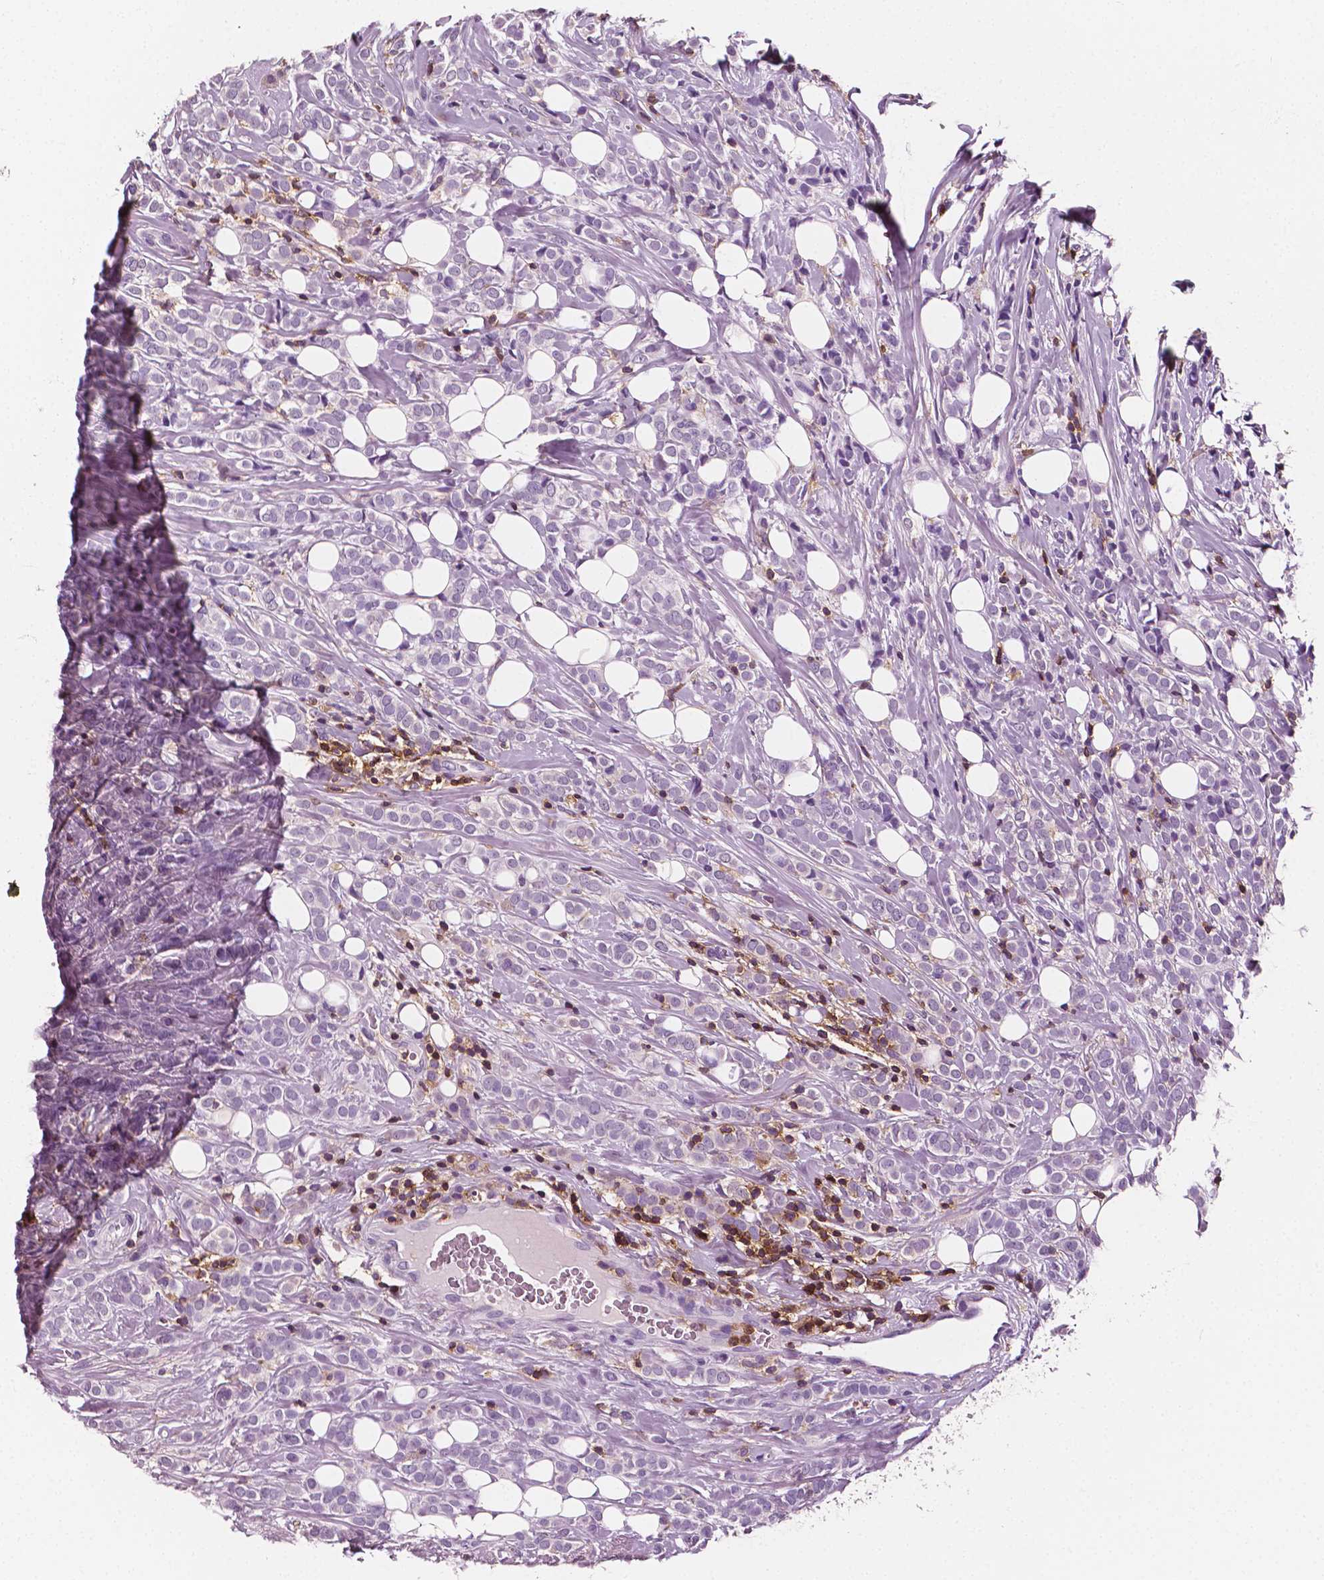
{"staining": {"intensity": "negative", "quantity": "none", "location": "none"}, "tissue": "breast cancer", "cell_type": "Tumor cells", "image_type": "cancer", "snomed": [{"axis": "morphology", "description": "Lobular carcinoma"}, {"axis": "topography", "description": "Breast"}], "caption": "The micrograph demonstrates no significant staining in tumor cells of lobular carcinoma (breast). Nuclei are stained in blue.", "gene": "PTPRC", "patient": {"sex": "female", "age": 49}}